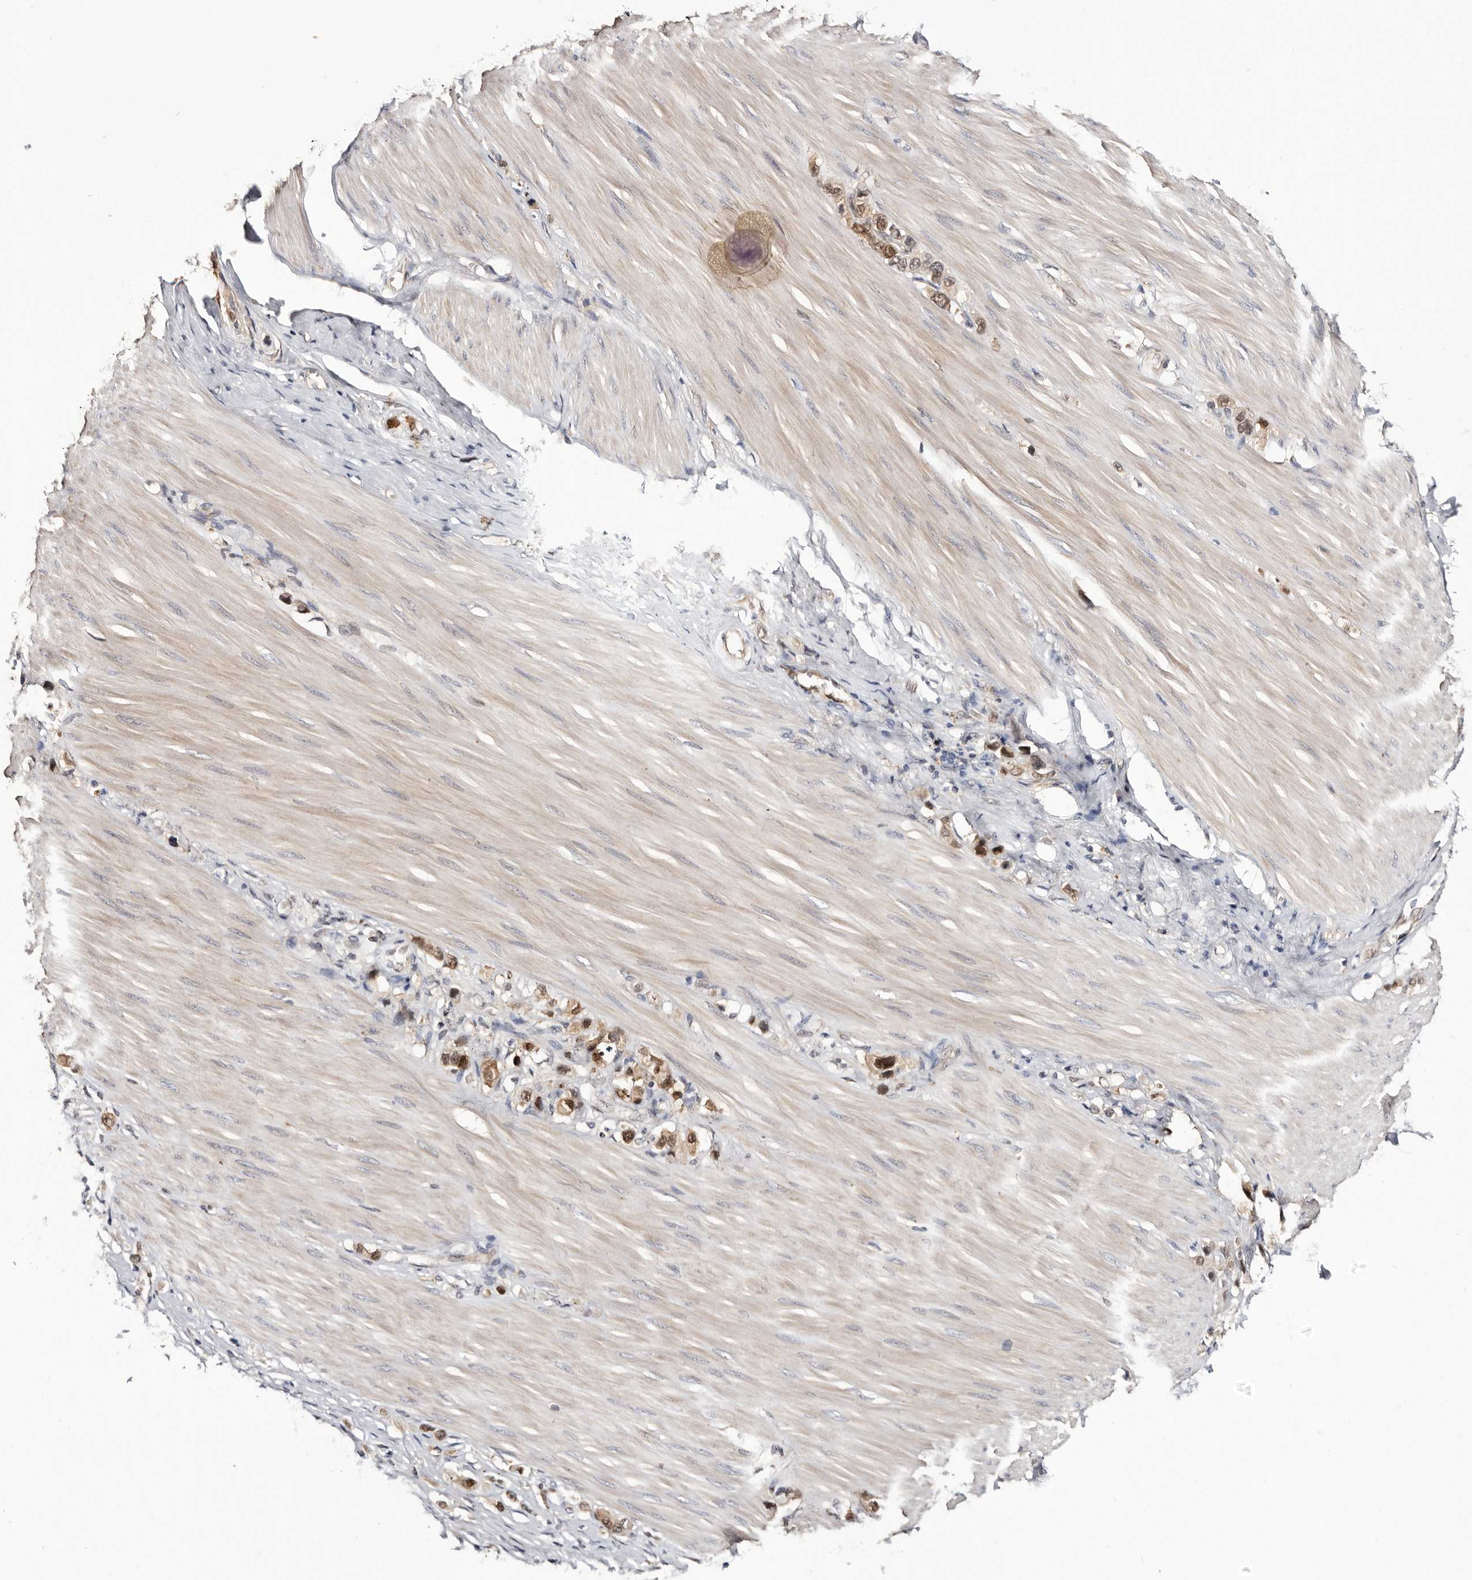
{"staining": {"intensity": "moderate", "quantity": ">75%", "location": "cytoplasmic/membranous,nuclear"}, "tissue": "stomach cancer", "cell_type": "Tumor cells", "image_type": "cancer", "snomed": [{"axis": "morphology", "description": "Adenocarcinoma, NOS"}, {"axis": "topography", "description": "Stomach"}], "caption": "High-power microscopy captured an immunohistochemistry (IHC) micrograph of stomach cancer (adenocarcinoma), revealing moderate cytoplasmic/membranous and nuclear staining in approximately >75% of tumor cells.", "gene": "TP53I3", "patient": {"sex": "female", "age": 65}}